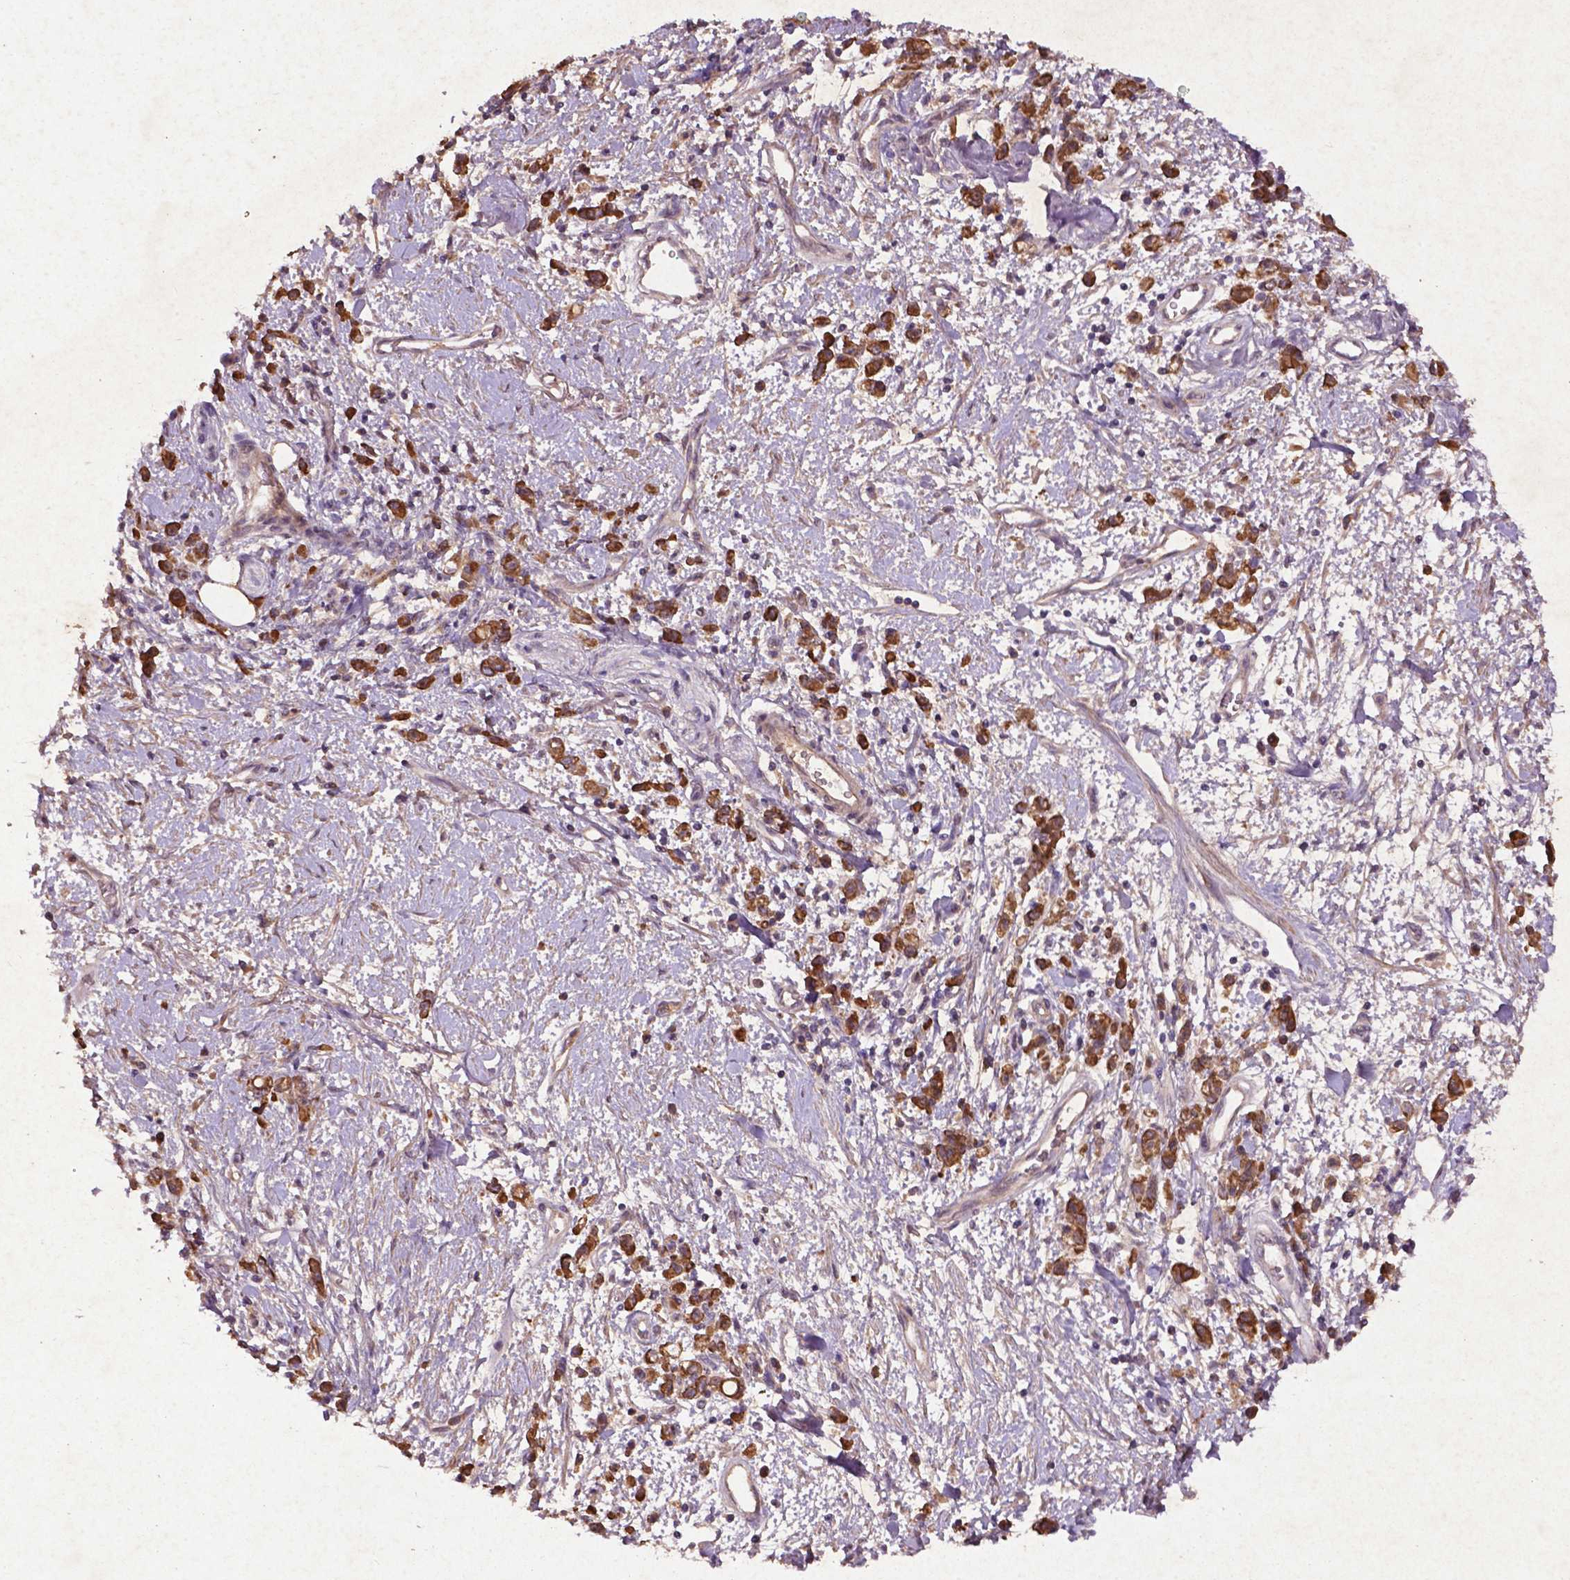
{"staining": {"intensity": "strong", "quantity": ">75%", "location": "cytoplasmic/membranous"}, "tissue": "stomach cancer", "cell_type": "Tumor cells", "image_type": "cancer", "snomed": [{"axis": "morphology", "description": "Adenocarcinoma, NOS"}, {"axis": "topography", "description": "Stomach"}], "caption": "Tumor cells show high levels of strong cytoplasmic/membranous staining in about >75% of cells in human stomach cancer.", "gene": "COQ2", "patient": {"sex": "male", "age": 77}}